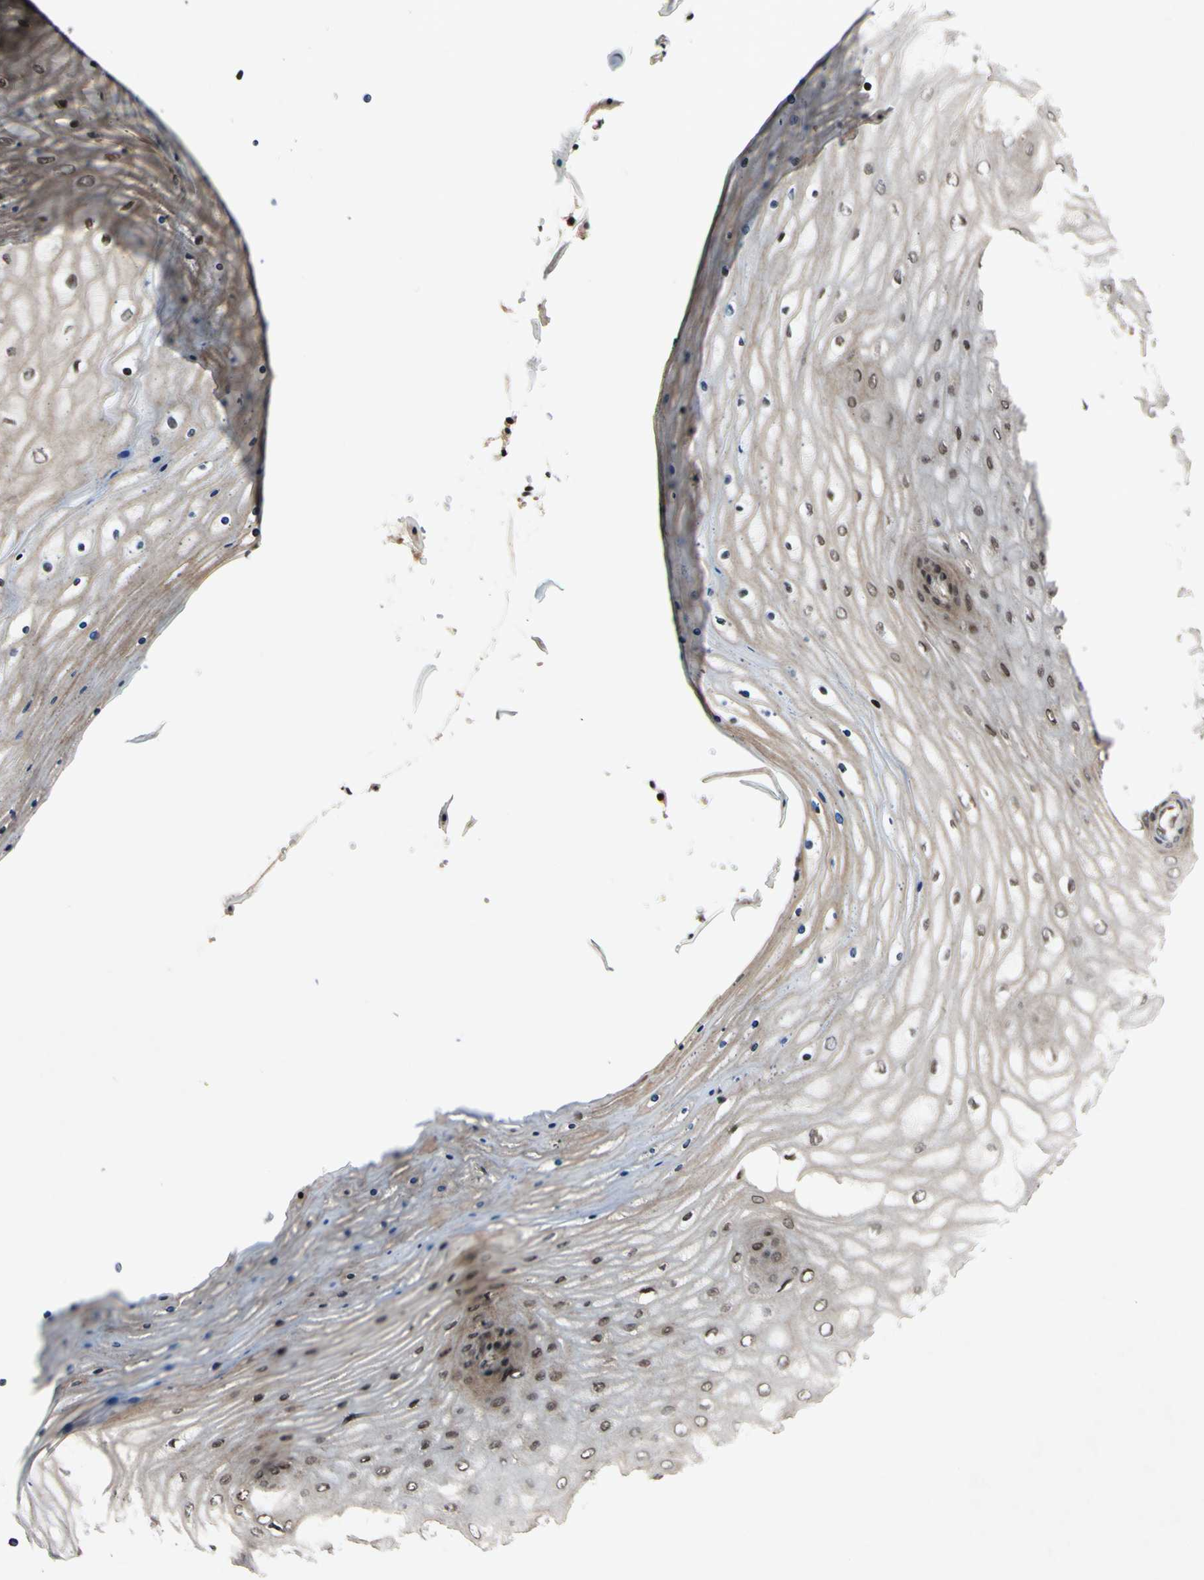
{"staining": {"intensity": "moderate", "quantity": ">75%", "location": "cytoplasmic/membranous,nuclear"}, "tissue": "cervix", "cell_type": "Glandular cells", "image_type": "normal", "snomed": [{"axis": "morphology", "description": "Normal tissue, NOS"}, {"axis": "topography", "description": "Cervix"}], "caption": "A brown stain labels moderate cytoplasmic/membranous,nuclear staining of a protein in glandular cells of normal cervix. (DAB = brown stain, brightfield microscopy at high magnification).", "gene": "CSNK1E", "patient": {"sex": "female", "age": 55}}